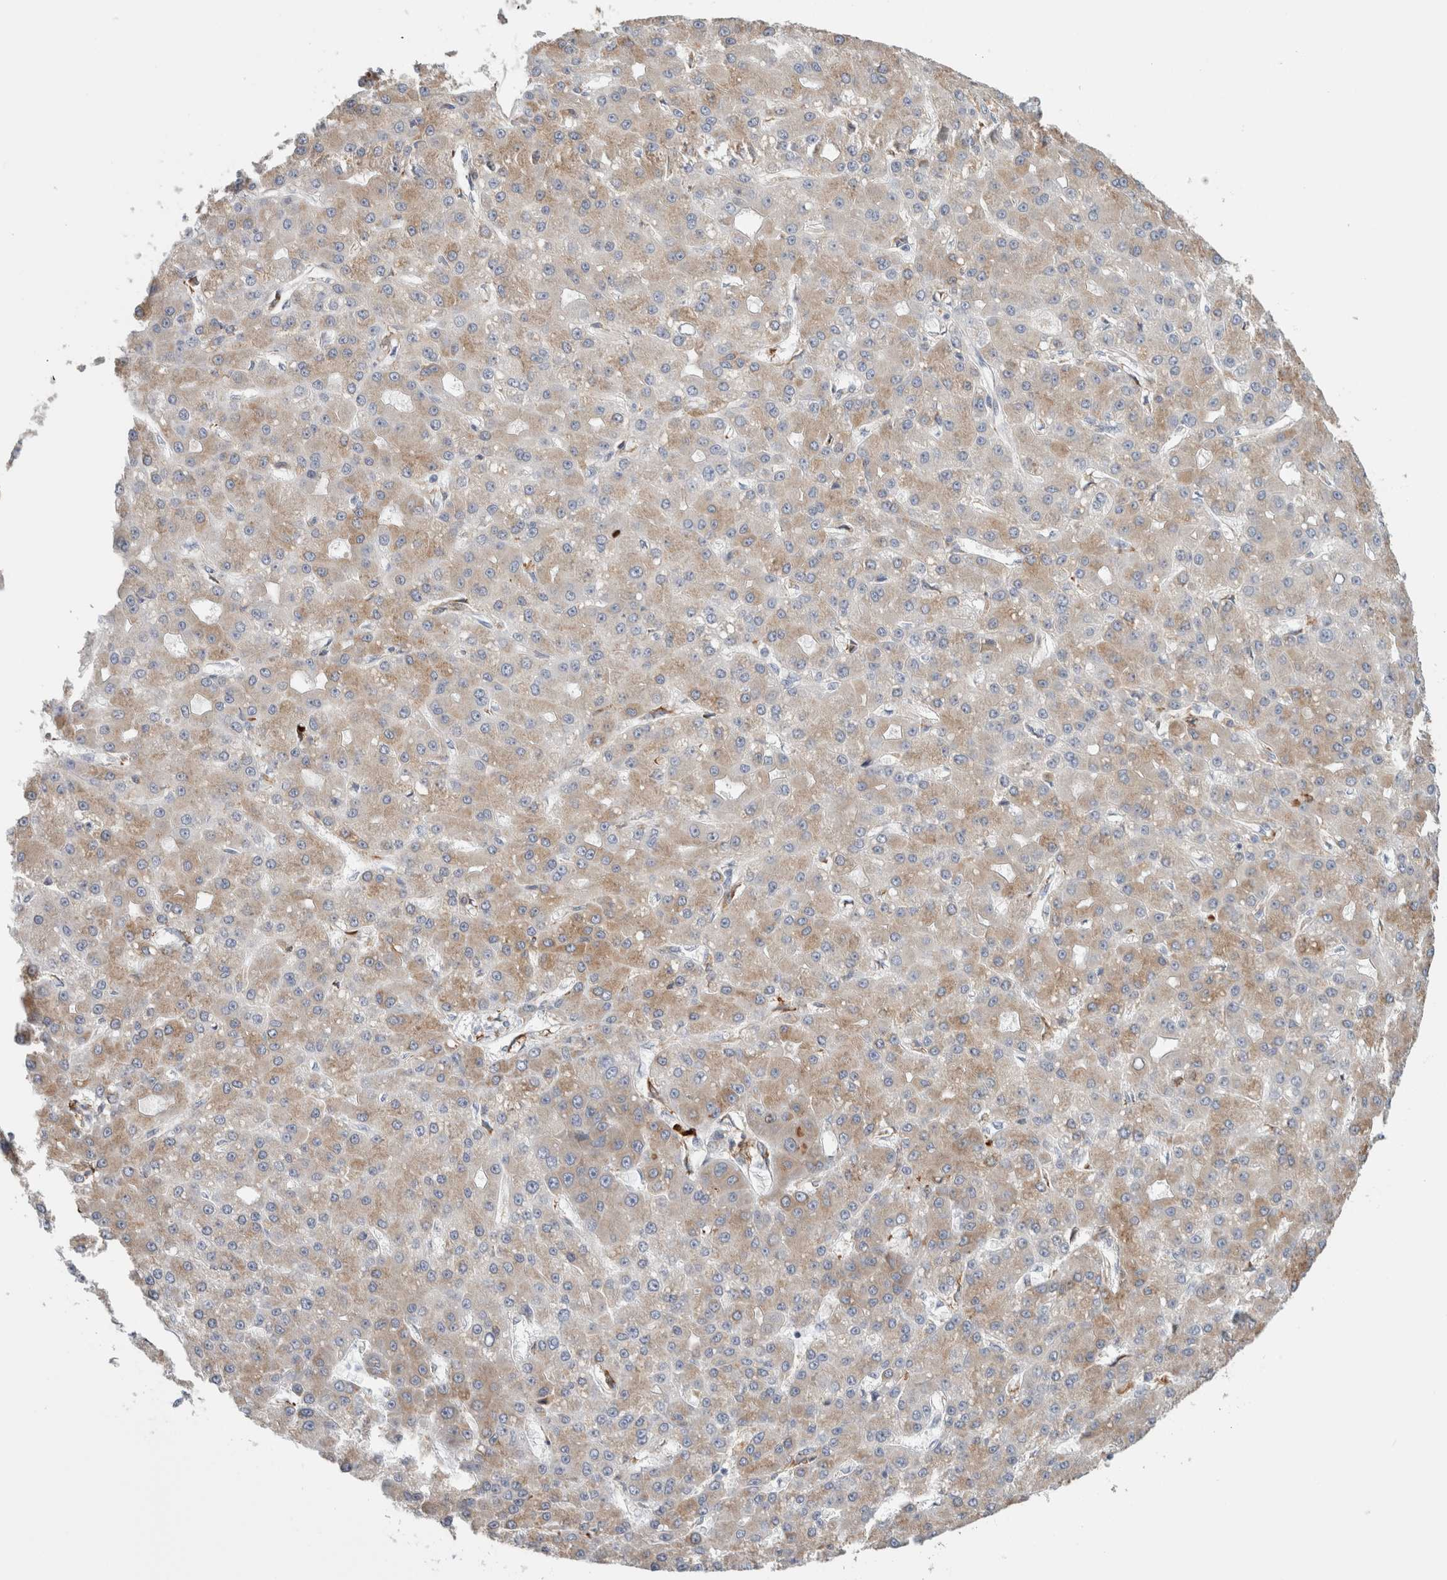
{"staining": {"intensity": "weak", "quantity": ">75%", "location": "cytoplasmic/membranous"}, "tissue": "liver cancer", "cell_type": "Tumor cells", "image_type": "cancer", "snomed": [{"axis": "morphology", "description": "Carcinoma, Hepatocellular, NOS"}, {"axis": "topography", "description": "Liver"}], "caption": "Liver hepatocellular carcinoma stained for a protein (brown) reveals weak cytoplasmic/membranous positive staining in about >75% of tumor cells.", "gene": "P4HA1", "patient": {"sex": "male", "age": 67}}